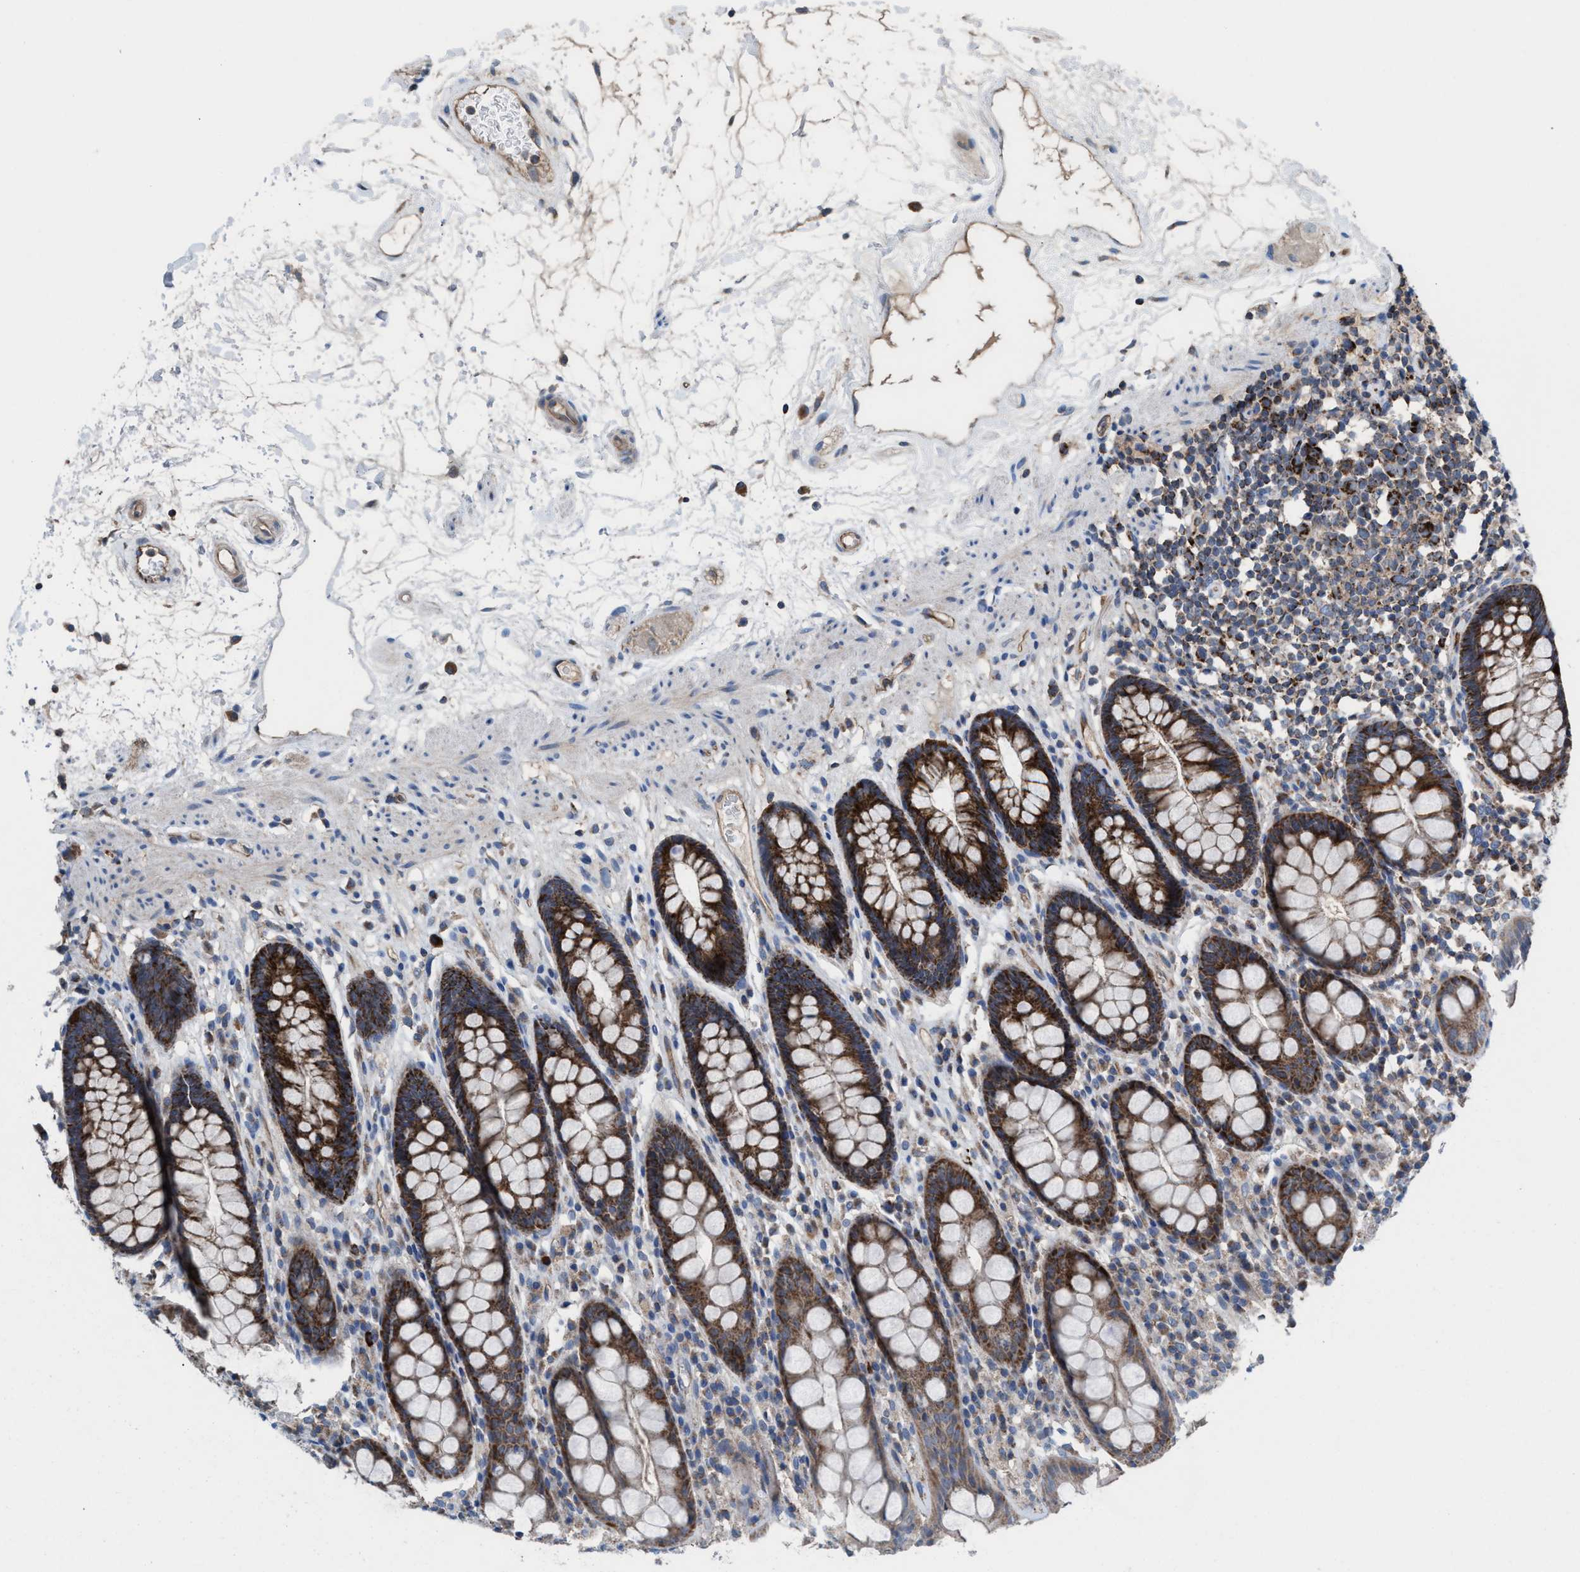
{"staining": {"intensity": "strong", "quantity": ">75%", "location": "cytoplasmic/membranous"}, "tissue": "rectum", "cell_type": "Glandular cells", "image_type": "normal", "snomed": [{"axis": "morphology", "description": "Normal tissue, NOS"}, {"axis": "topography", "description": "Rectum"}], "caption": "A high amount of strong cytoplasmic/membranous positivity is present in about >75% of glandular cells in benign rectum. (brown staining indicates protein expression, while blue staining denotes nuclei).", "gene": "MRM1", "patient": {"sex": "male", "age": 64}}